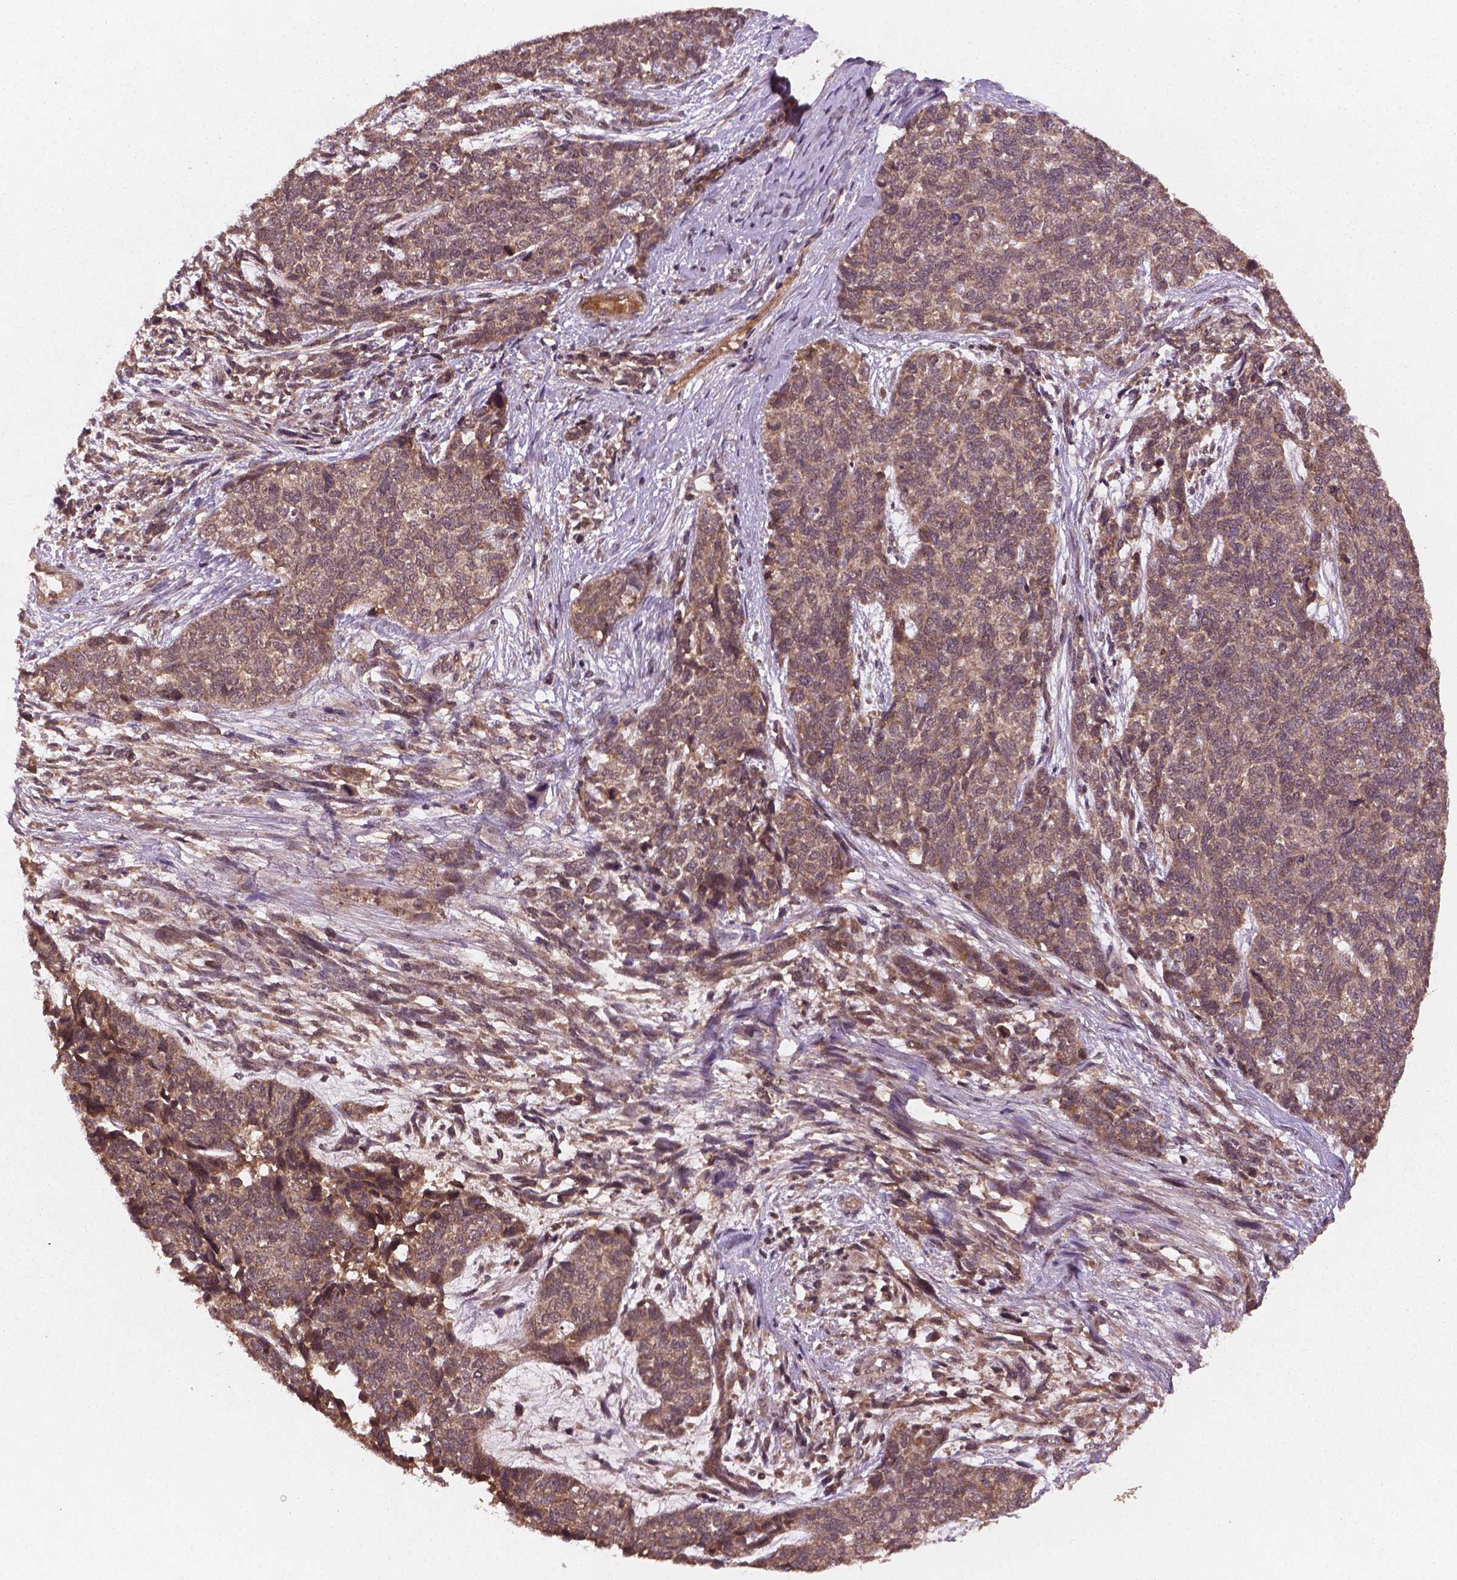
{"staining": {"intensity": "weak", "quantity": ">75%", "location": "cytoplasmic/membranous"}, "tissue": "cervical cancer", "cell_type": "Tumor cells", "image_type": "cancer", "snomed": [{"axis": "morphology", "description": "Squamous cell carcinoma, NOS"}, {"axis": "topography", "description": "Cervix"}], "caption": "Tumor cells display weak cytoplasmic/membranous staining in about >75% of cells in cervical cancer.", "gene": "NIPAL2", "patient": {"sex": "female", "age": 63}}